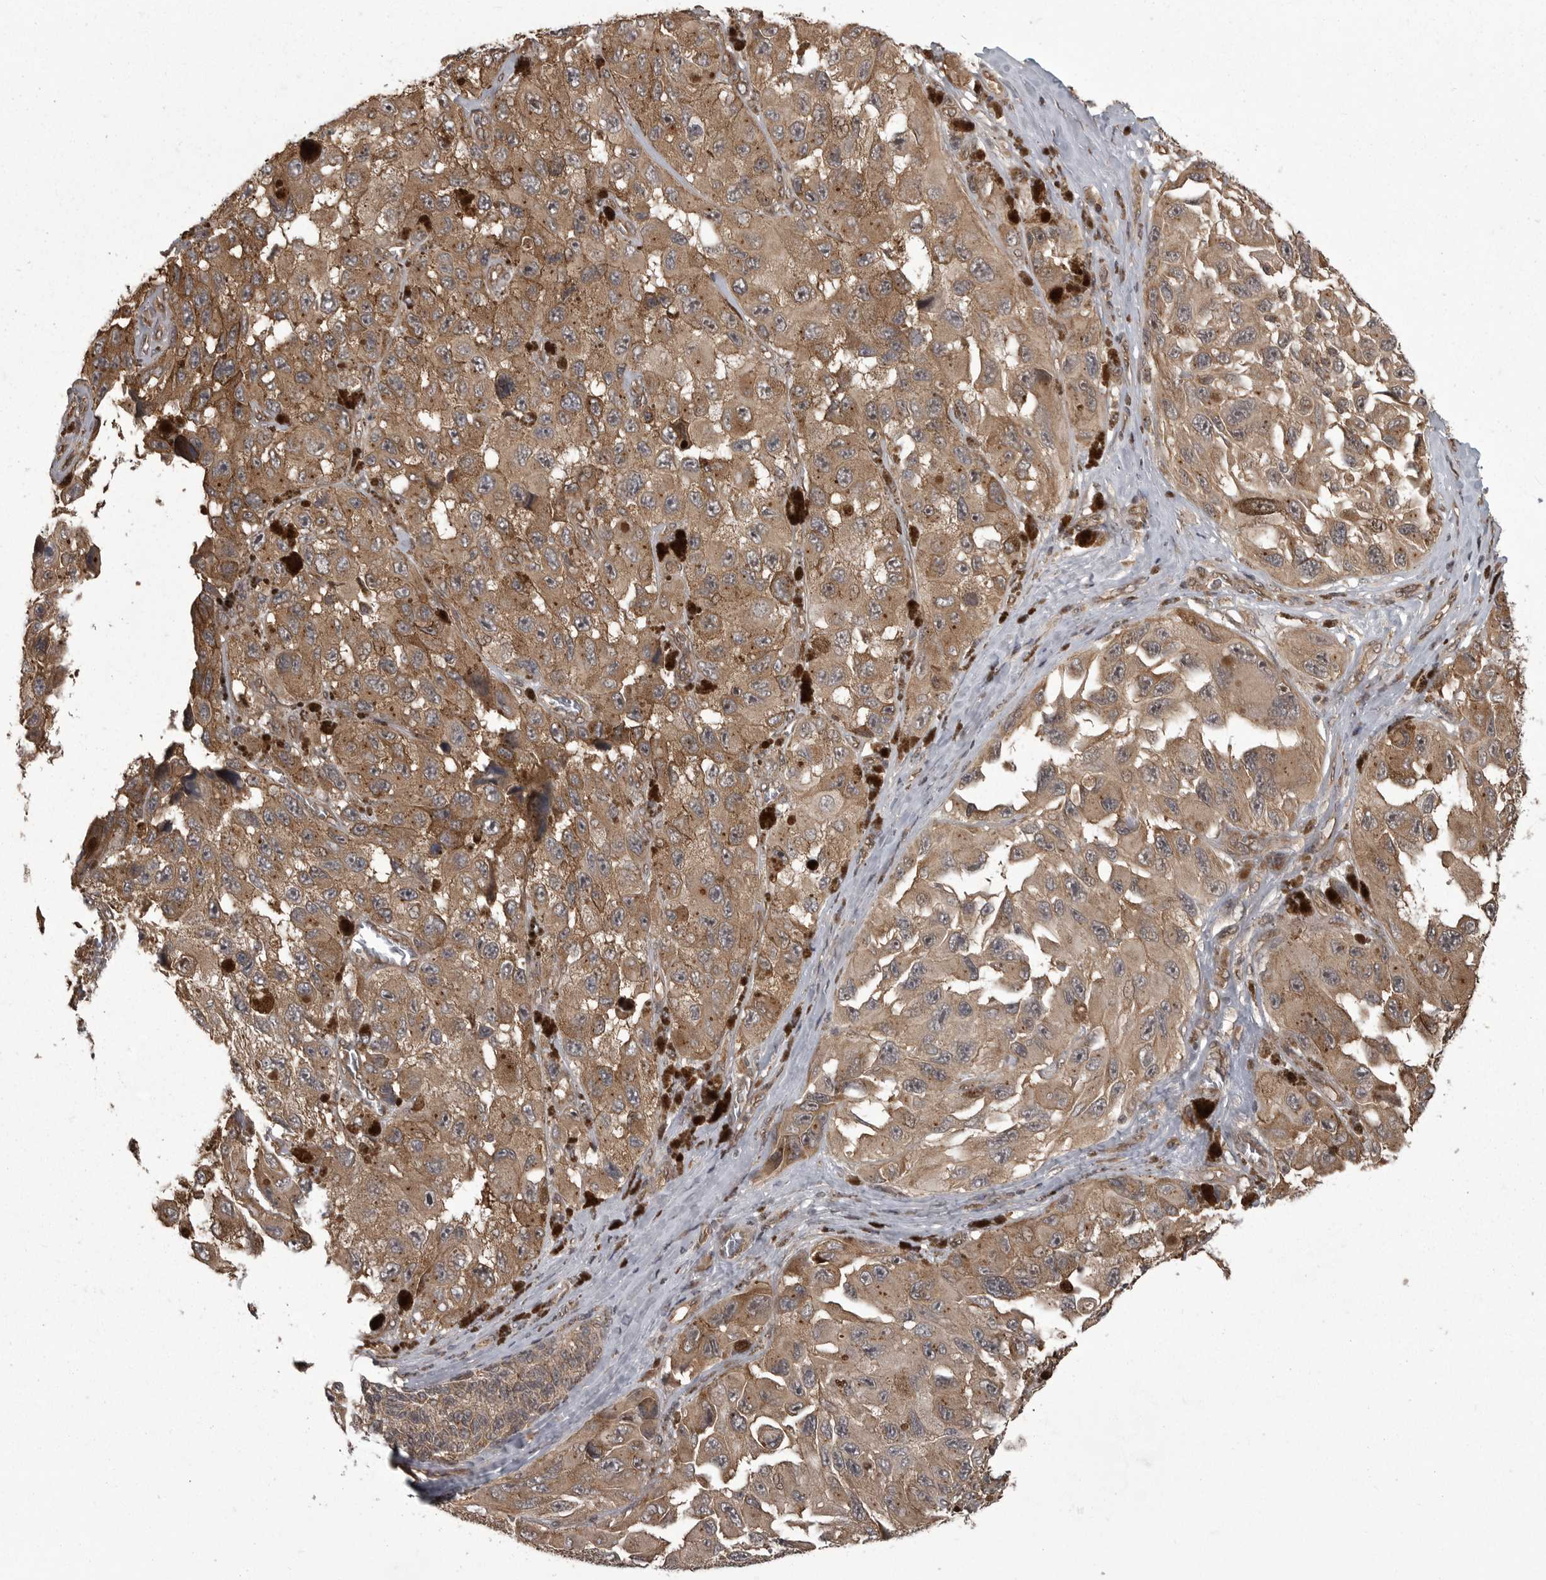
{"staining": {"intensity": "moderate", "quantity": ">75%", "location": "cytoplasmic/membranous"}, "tissue": "melanoma", "cell_type": "Tumor cells", "image_type": "cancer", "snomed": [{"axis": "morphology", "description": "Malignant melanoma, NOS"}, {"axis": "topography", "description": "Skin"}], "caption": "Malignant melanoma tissue shows moderate cytoplasmic/membranous staining in approximately >75% of tumor cells, visualized by immunohistochemistry.", "gene": "DNAJC8", "patient": {"sex": "female", "age": 73}}